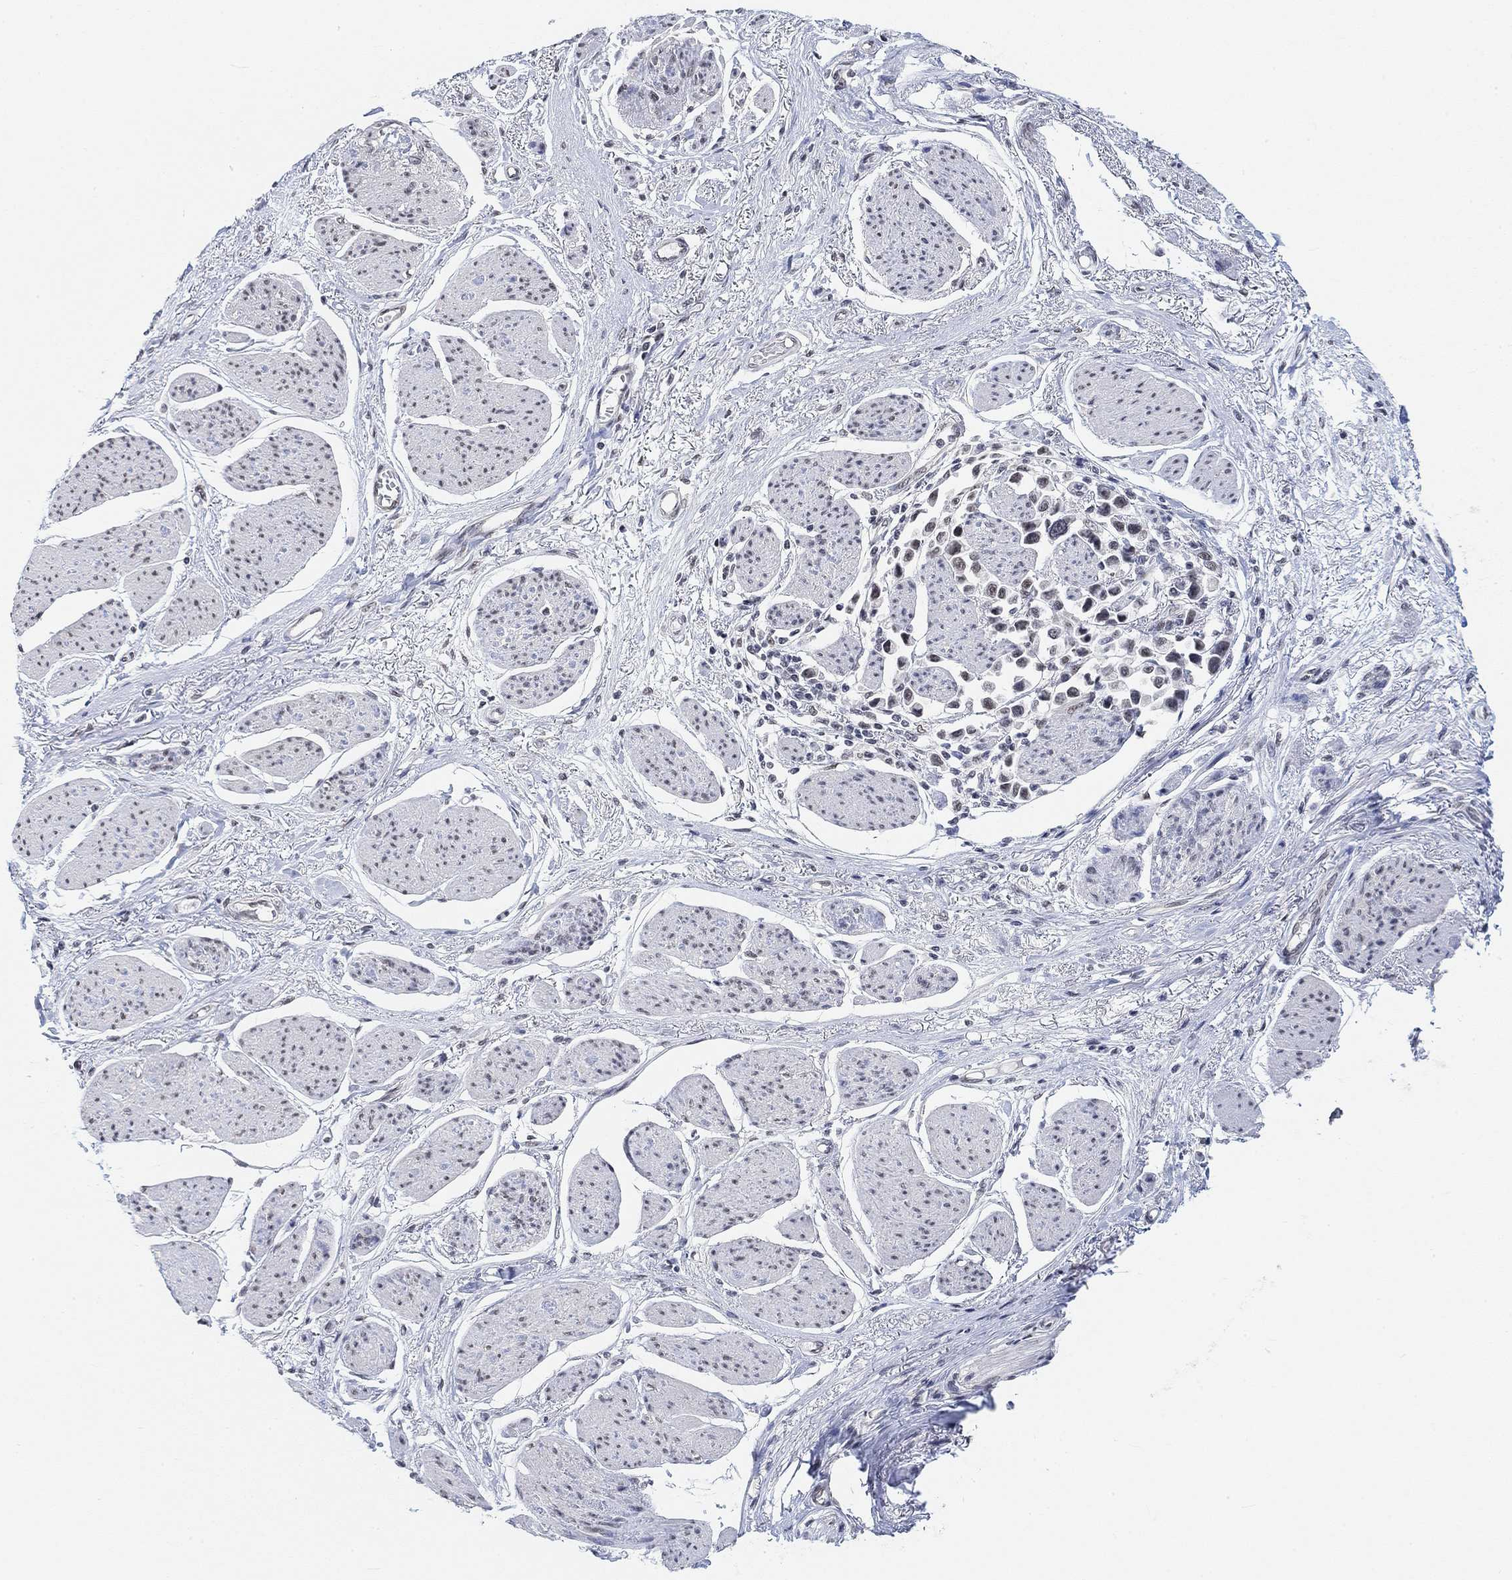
{"staining": {"intensity": "weak", "quantity": "25%-75%", "location": "nuclear"}, "tissue": "stomach cancer", "cell_type": "Tumor cells", "image_type": "cancer", "snomed": [{"axis": "morphology", "description": "Adenocarcinoma, NOS"}, {"axis": "topography", "description": "Stomach"}], "caption": "Protein expression analysis of stomach cancer (adenocarcinoma) displays weak nuclear expression in approximately 25%-75% of tumor cells. Ihc stains the protein of interest in brown and the nuclei are stained blue.", "gene": "PURG", "patient": {"sex": "female", "age": 81}}